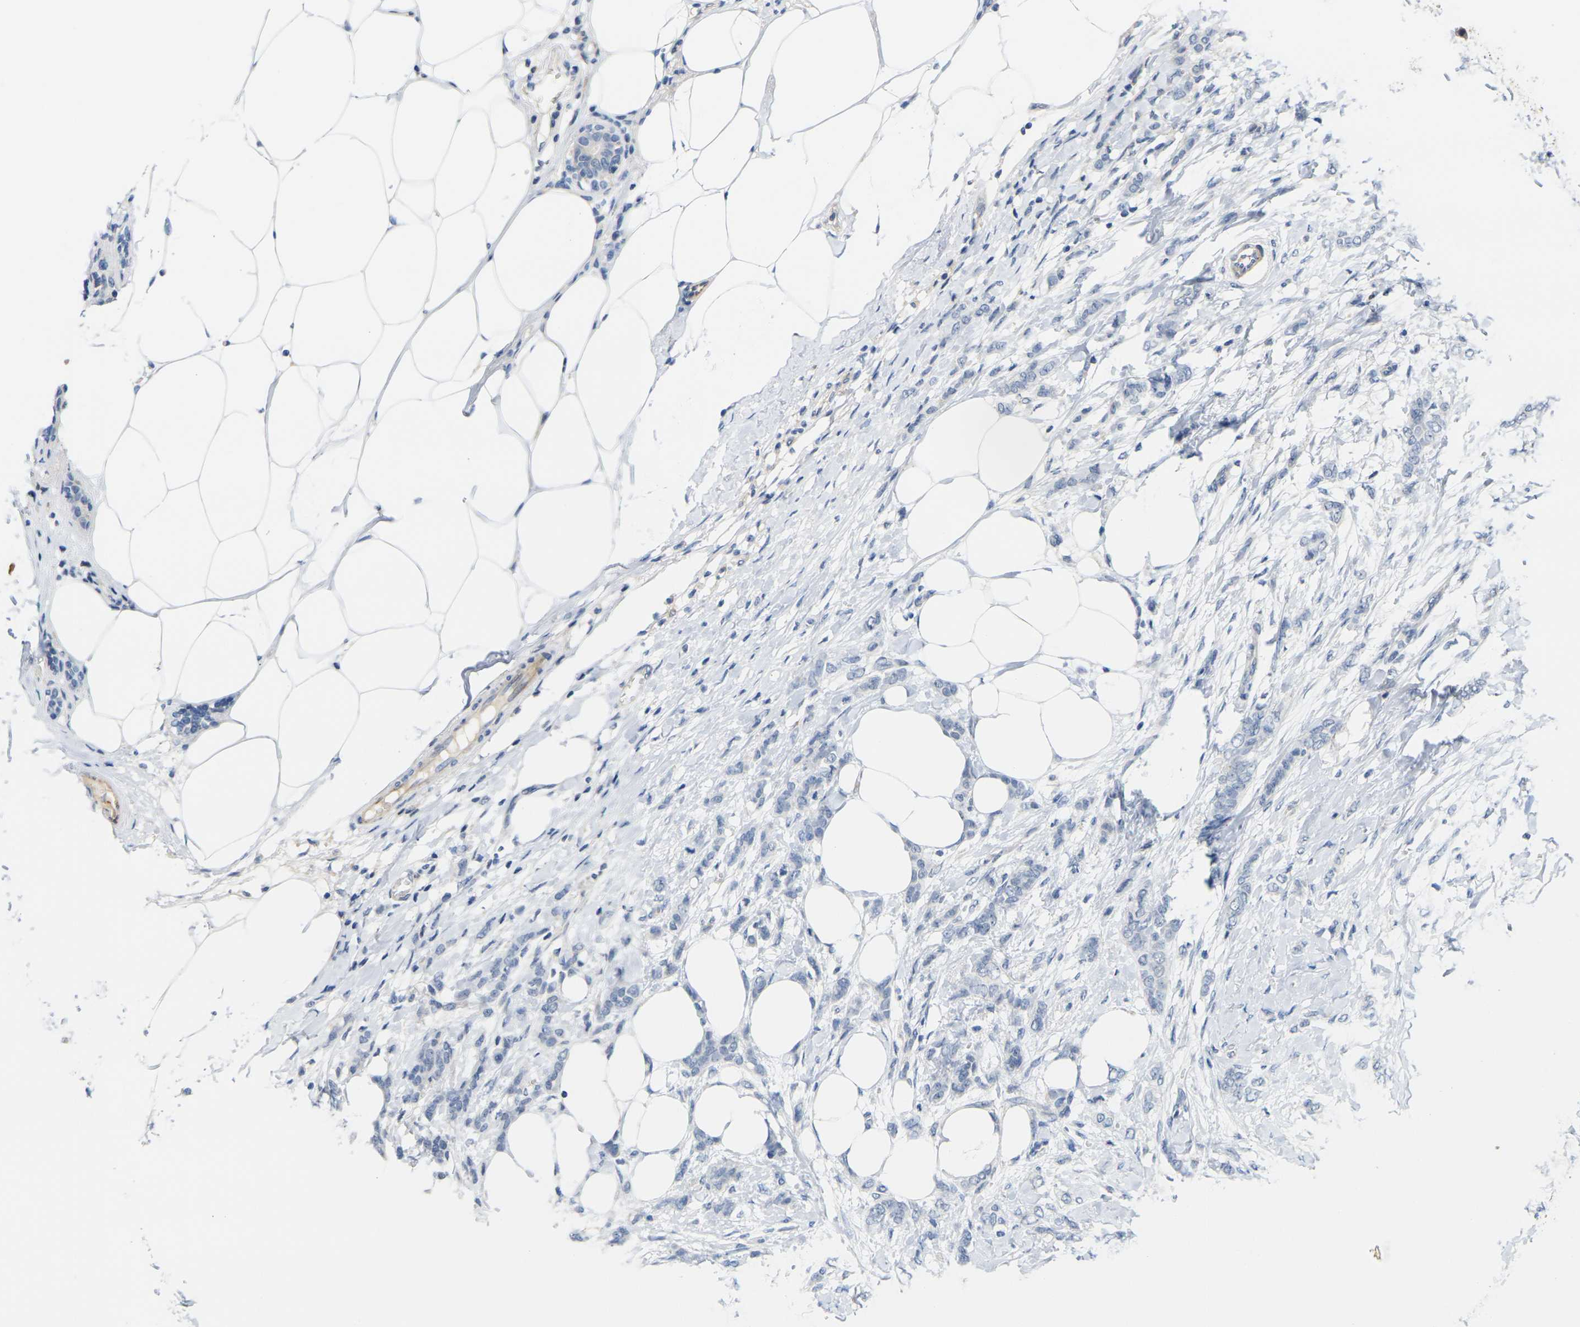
{"staining": {"intensity": "negative", "quantity": "none", "location": "none"}, "tissue": "breast cancer", "cell_type": "Tumor cells", "image_type": "cancer", "snomed": [{"axis": "morphology", "description": "Lobular carcinoma, in situ"}, {"axis": "morphology", "description": "Lobular carcinoma"}, {"axis": "topography", "description": "Breast"}], "caption": "Immunohistochemical staining of lobular carcinoma (breast) exhibits no significant staining in tumor cells.", "gene": "OTOF", "patient": {"sex": "female", "age": 41}}